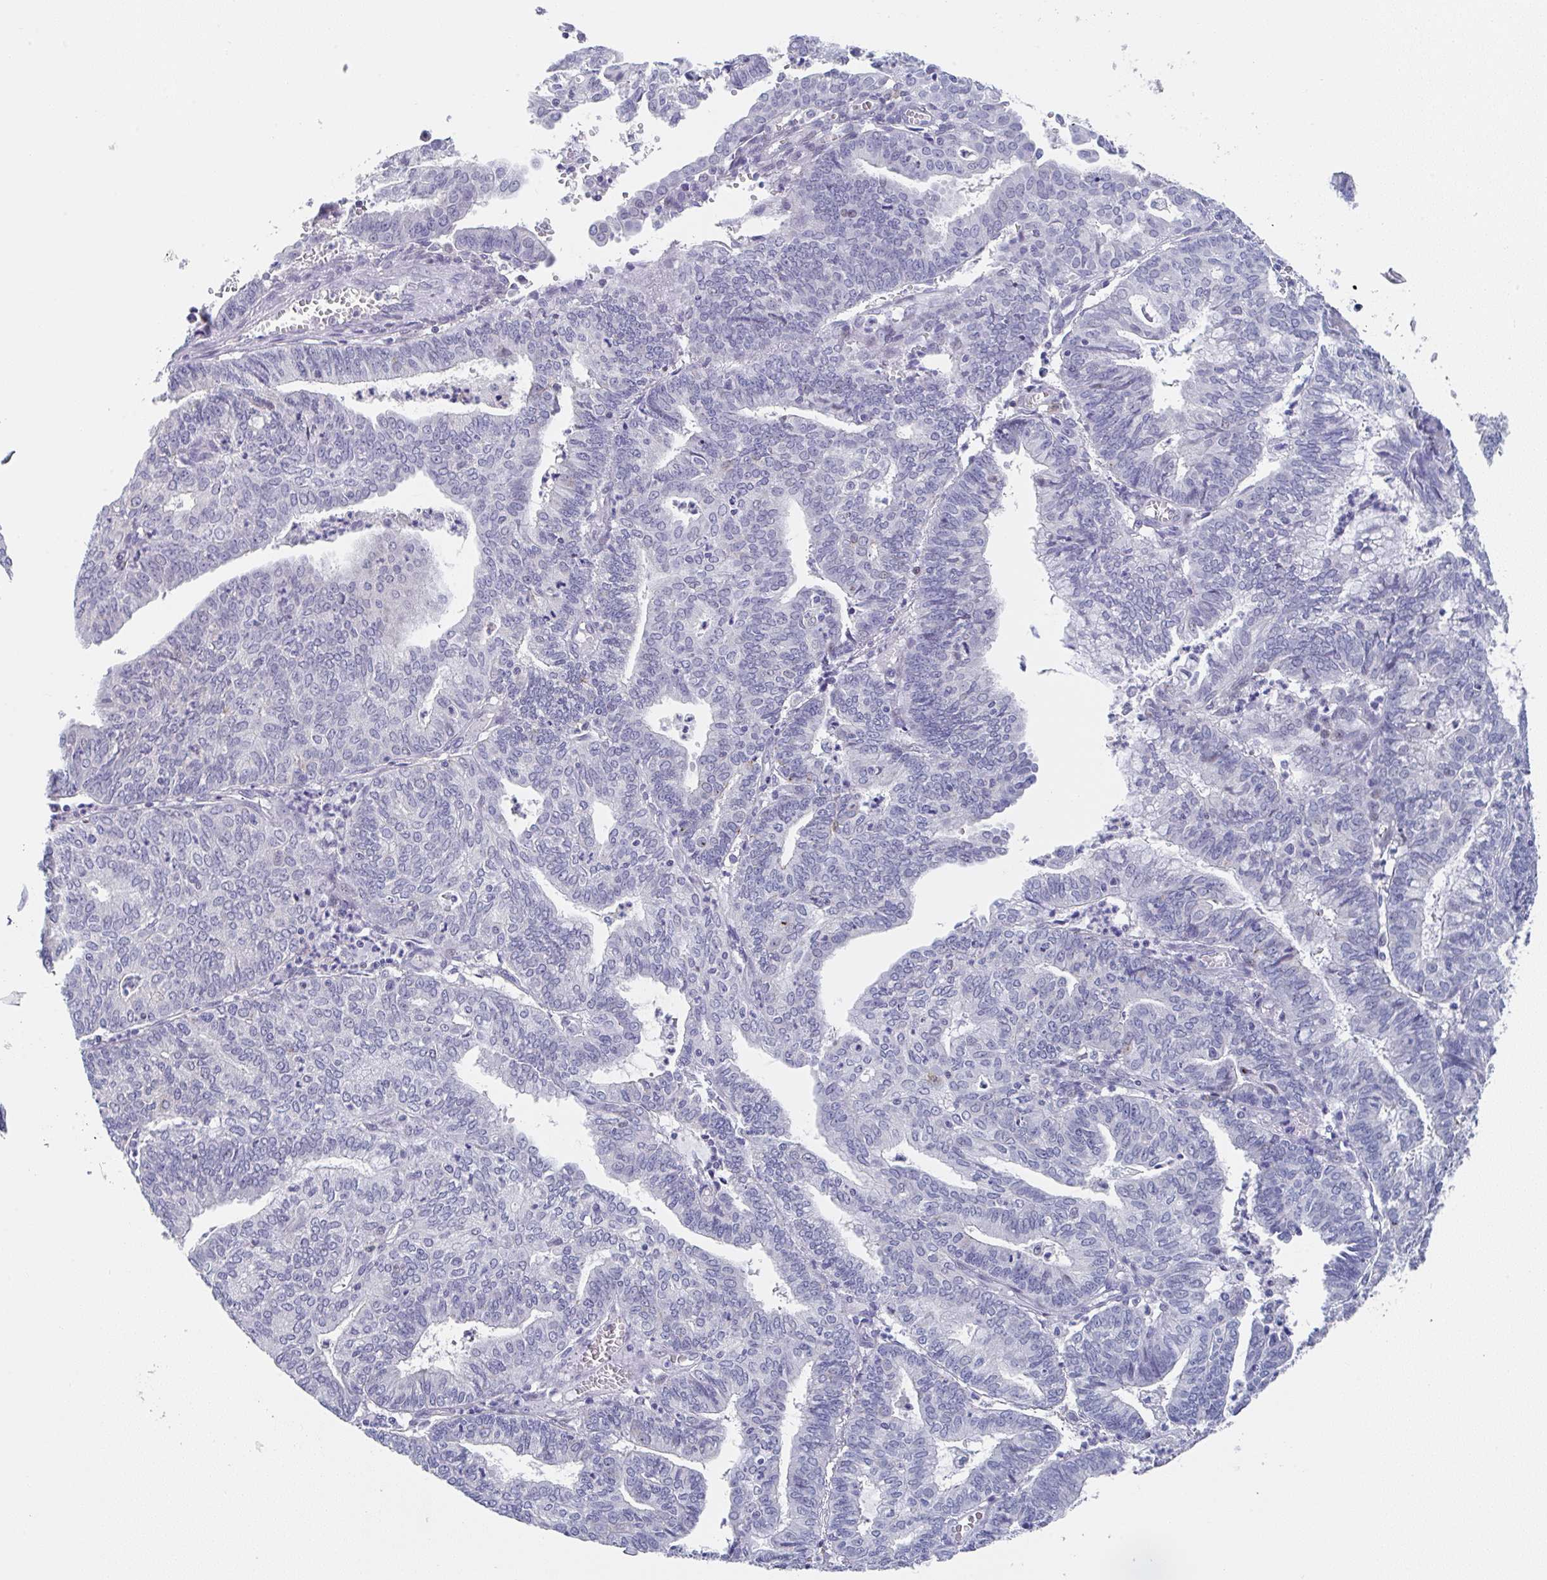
{"staining": {"intensity": "negative", "quantity": "none", "location": "none"}, "tissue": "endometrial cancer", "cell_type": "Tumor cells", "image_type": "cancer", "snomed": [{"axis": "morphology", "description": "Adenocarcinoma, NOS"}, {"axis": "topography", "description": "Endometrium"}], "caption": "Tumor cells show no significant expression in endometrial cancer (adenocarcinoma).", "gene": "TNFRSF8", "patient": {"sex": "female", "age": 61}}